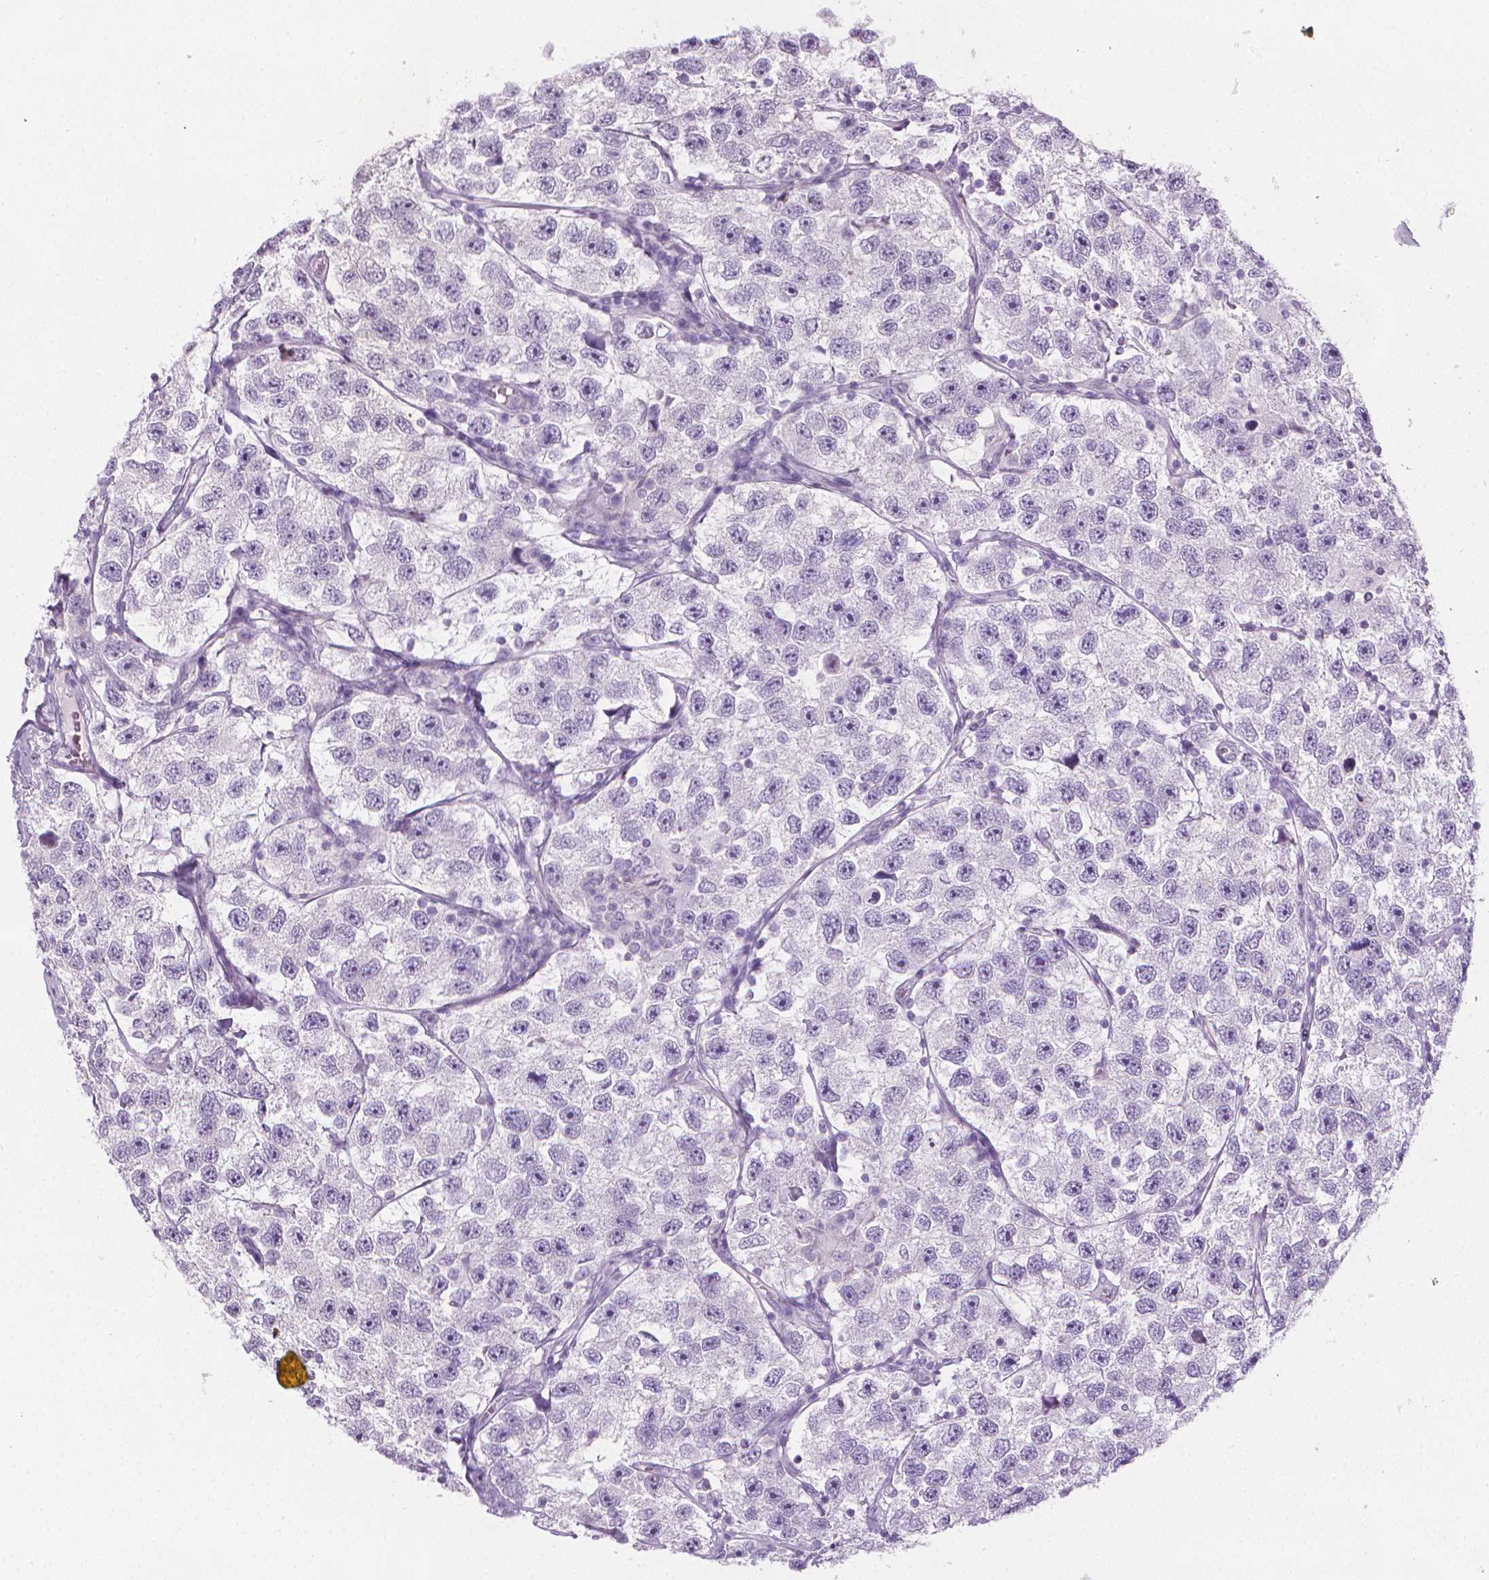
{"staining": {"intensity": "negative", "quantity": "none", "location": "none"}, "tissue": "testis cancer", "cell_type": "Tumor cells", "image_type": "cancer", "snomed": [{"axis": "morphology", "description": "Seminoma, NOS"}, {"axis": "topography", "description": "Testis"}], "caption": "Immunohistochemistry image of human testis cancer stained for a protein (brown), which displays no staining in tumor cells.", "gene": "DCAF8L1", "patient": {"sex": "male", "age": 26}}